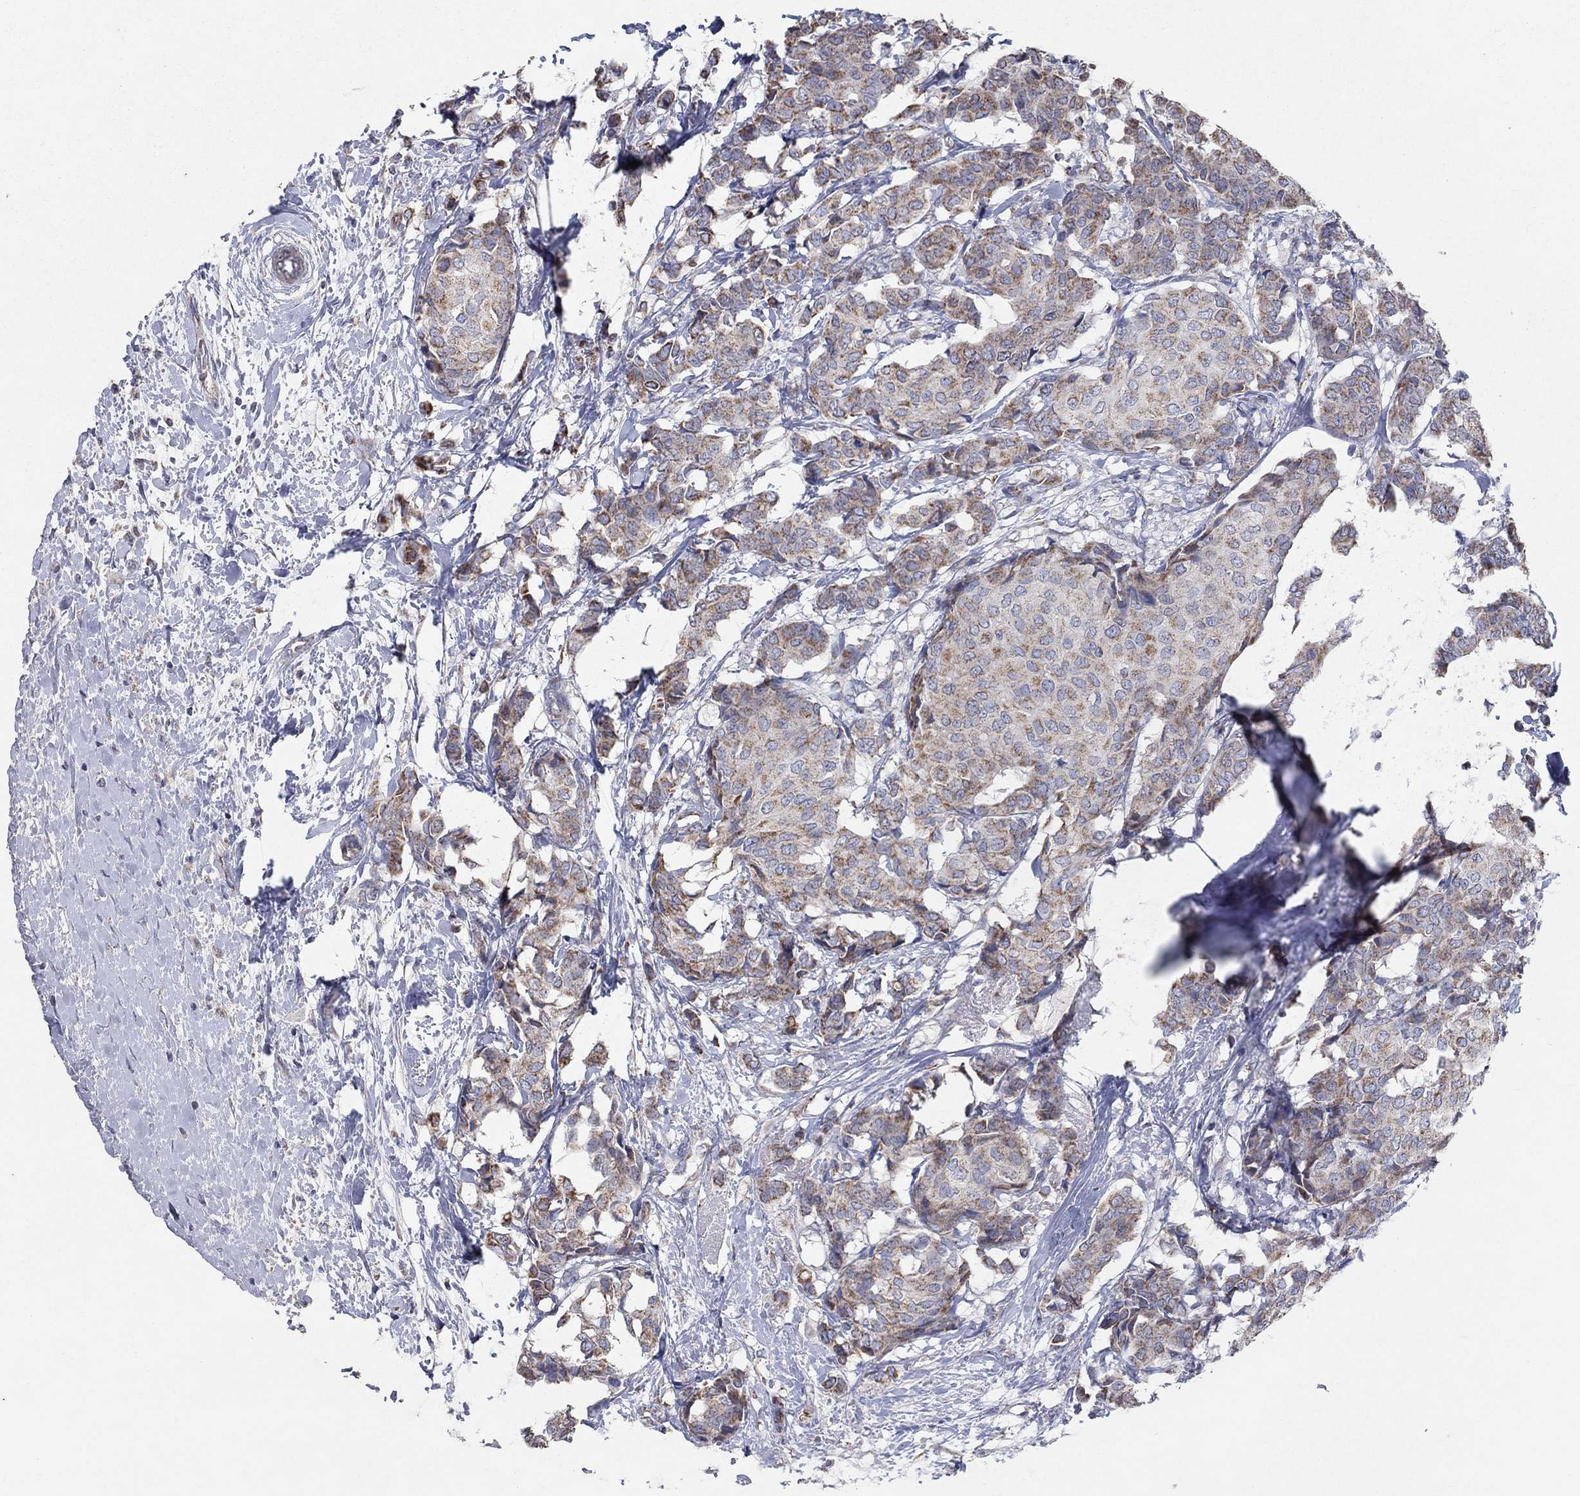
{"staining": {"intensity": "moderate", "quantity": "25%-75%", "location": "cytoplasmic/membranous"}, "tissue": "breast cancer", "cell_type": "Tumor cells", "image_type": "cancer", "snomed": [{"axis": "morphology", "description": "Duct carcinoma"}, {"axis": "topography", "description": "Breast"}], "caption": "Protein expression analysis of human invasive ductal carcinoma (breast) reveals moderate cytoplasmic/membranous expression in approximately 25%-75% of tumor cells.", "gene": "C9orf85", "patient": {"sex": "female", "age": 75}}